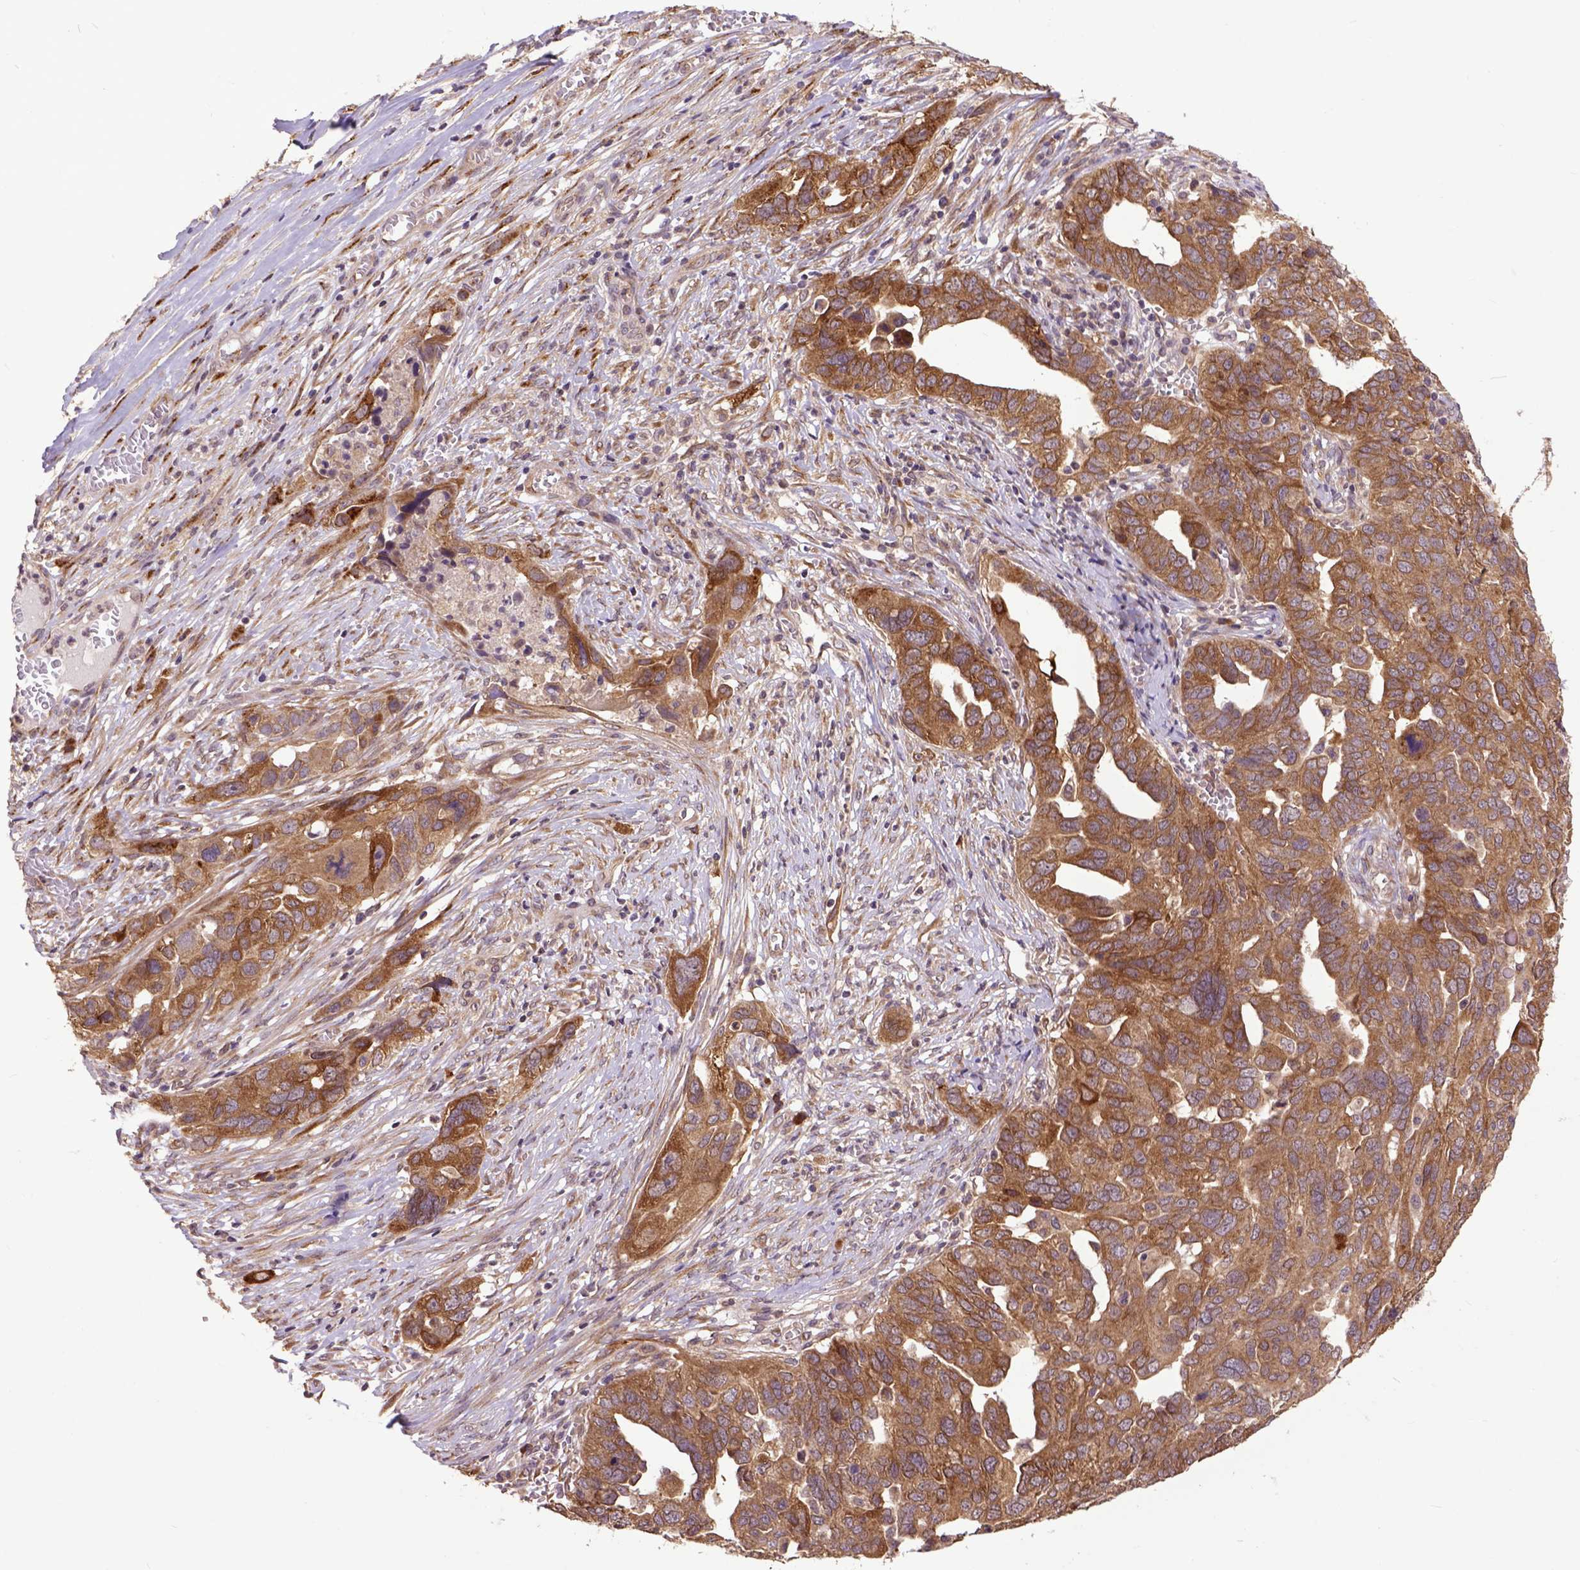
{"staining": {"intensity": "moderate", "quantity": ">75%", "location": "cytoplasmic/membranous"}, "tissue": "ovarian cancer", "cell_type": "Tumor cells", "image_type": "cancer", "snomed": [{"axis": "morphology", "description": "Carcinoma, endometroid"}, {"axis": "topography", "description": "Soft tissue"}, {"axis": "topography", "description": "Ovary"}], "caption": "Protein staining exhibits moderate cytoplasmic/membranous expression in approximately >75% of tumor cells in ovarian cancer (endometroid carcinoma).", "gene": "ARL1", "patient": {"sex": "female", "age": 52}}